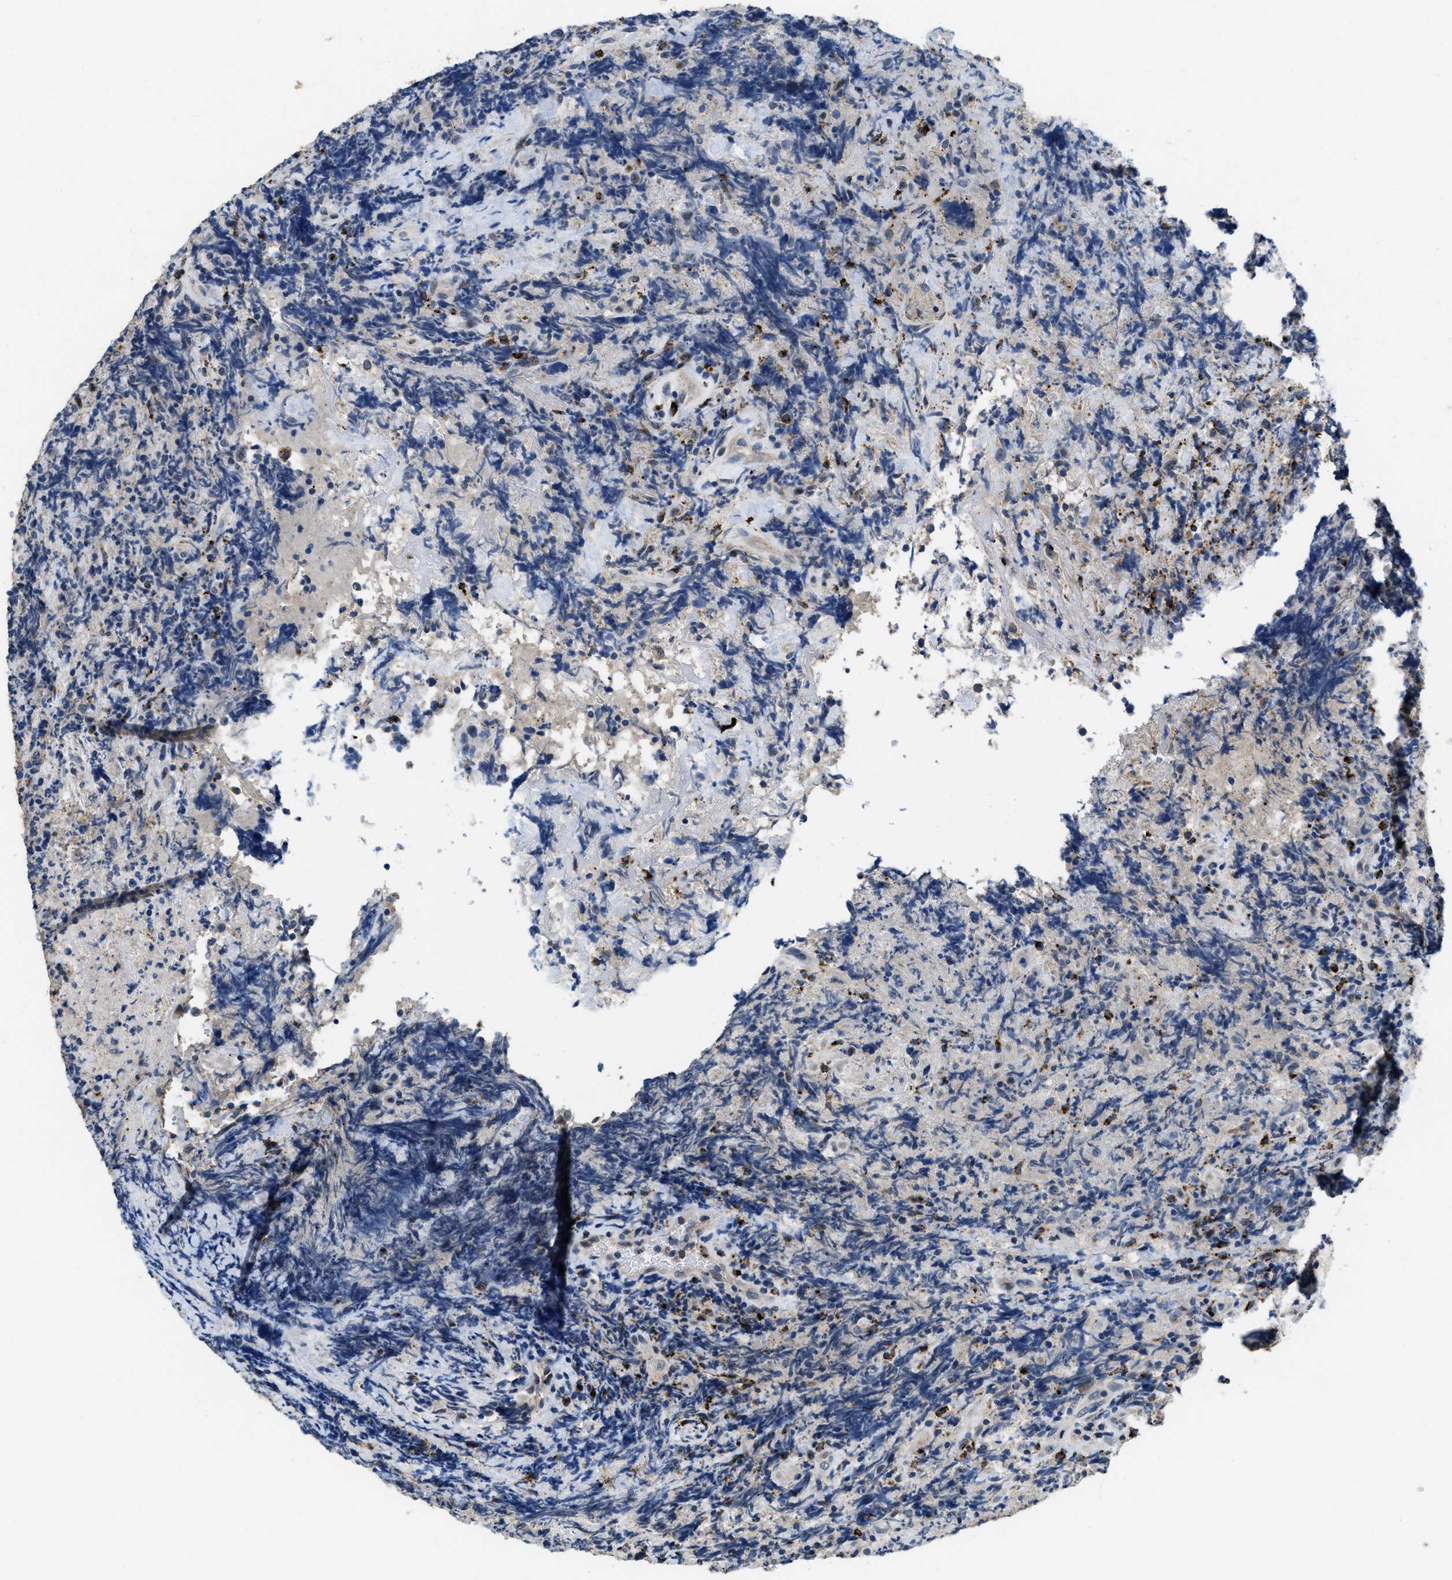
{"staining": {"intensity": "negative", "quantity": "none", "location": "none"}, "tissue": "lymphoma", "cell_type": "Tumor cells", "image_type": "cancer", "snomed": [{"axis": "morphology", "description": "Malignant lymphoma, non-Hodgkin's type, High grade"}, {"axis": "topography", "description": "Tonsil"}], "caption": "There is no significant staining in tumor cells of malignant lymphoma, non-Hodgkin's type (high-grade).", "gene": "BMPR2", "patient": {"sex": "female", "age": 36}}